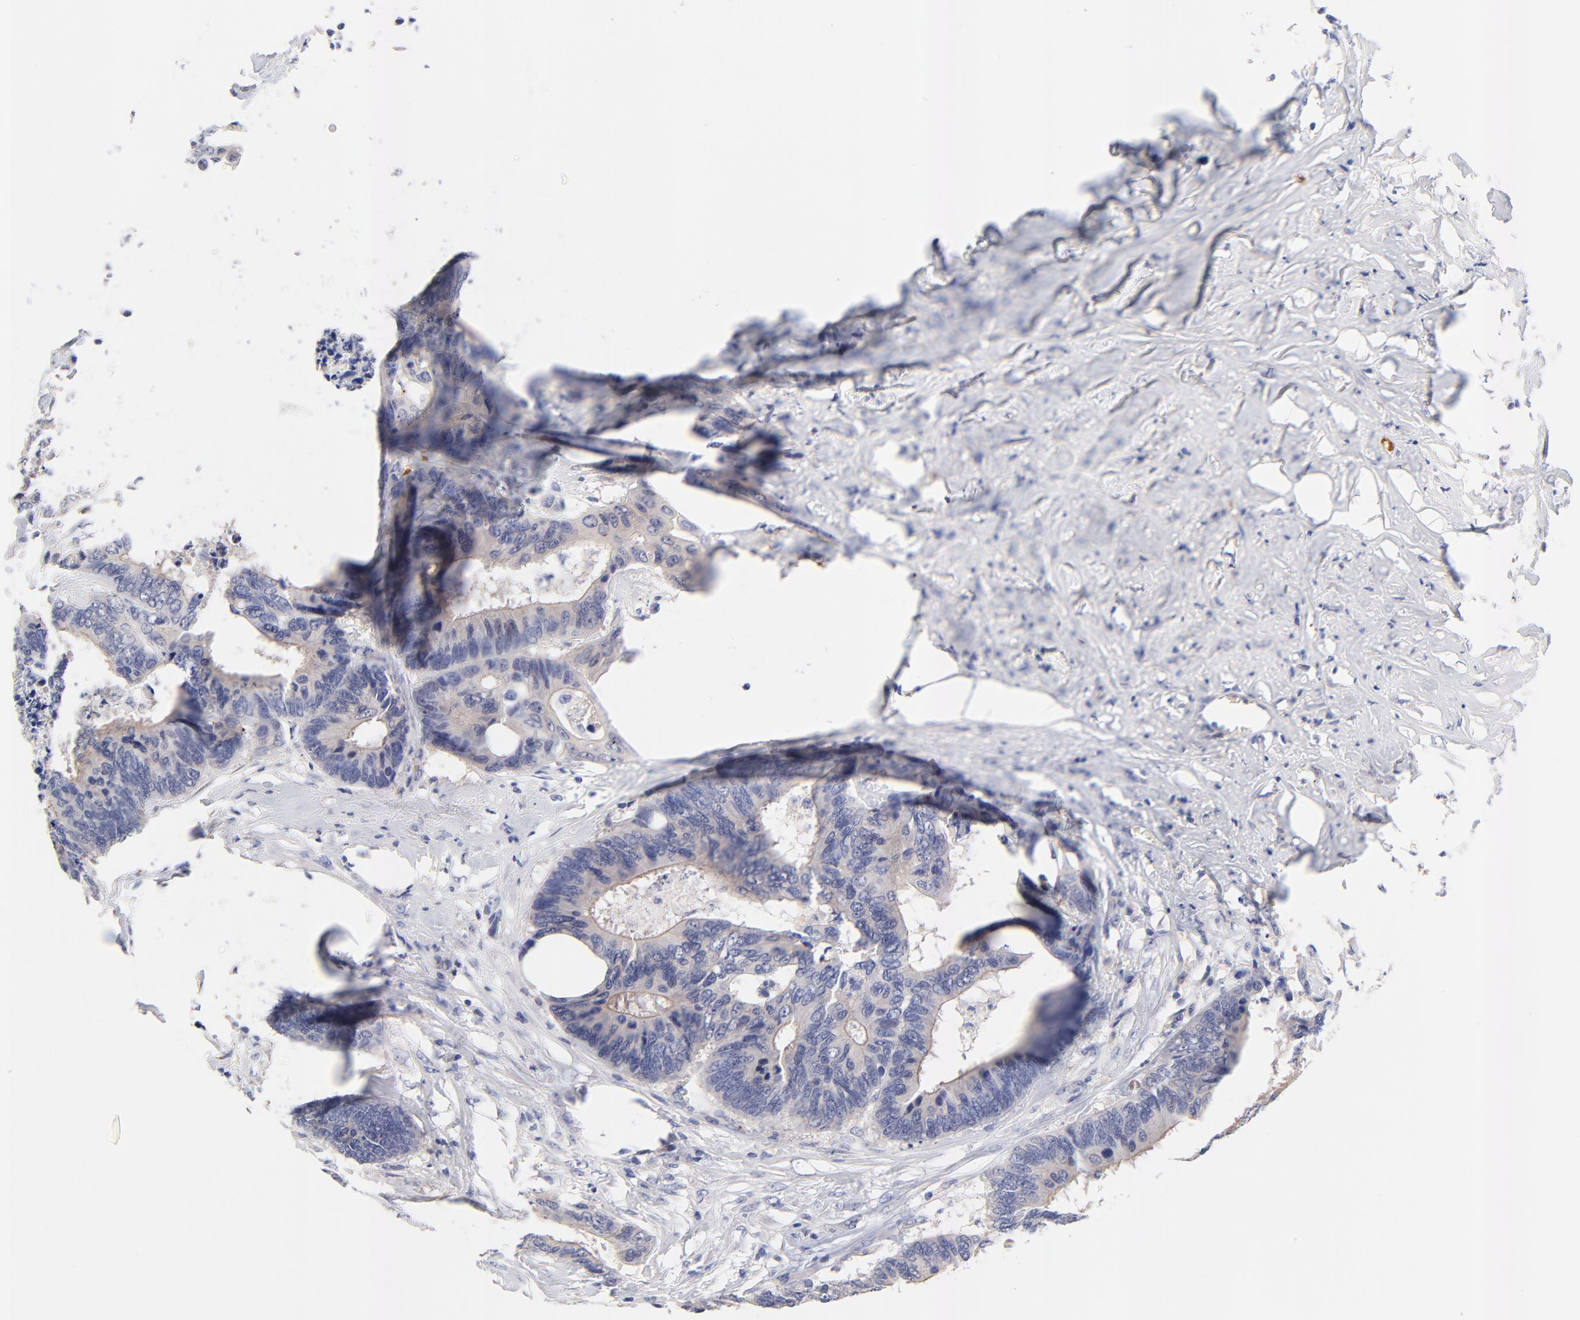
{"staining": {"intensity": "negative", "quantity": "none", "location": "none"}, "tissue": "colorectal cancer", "cell_type": "Tumor cells", "image_type": "cancer", "snomed": [{"axis": "morphology", "description": "Adenocarcinoma, NOS"}, {"axis": "topography", "description": "Rectum"}], "caption": "Colorectal adenocarcinoma was stained to show a protein in brown. There is no significant positivity in tumor cells.", "gene": "FAM117B", "patient": {"sex": "male", "age": 55}}